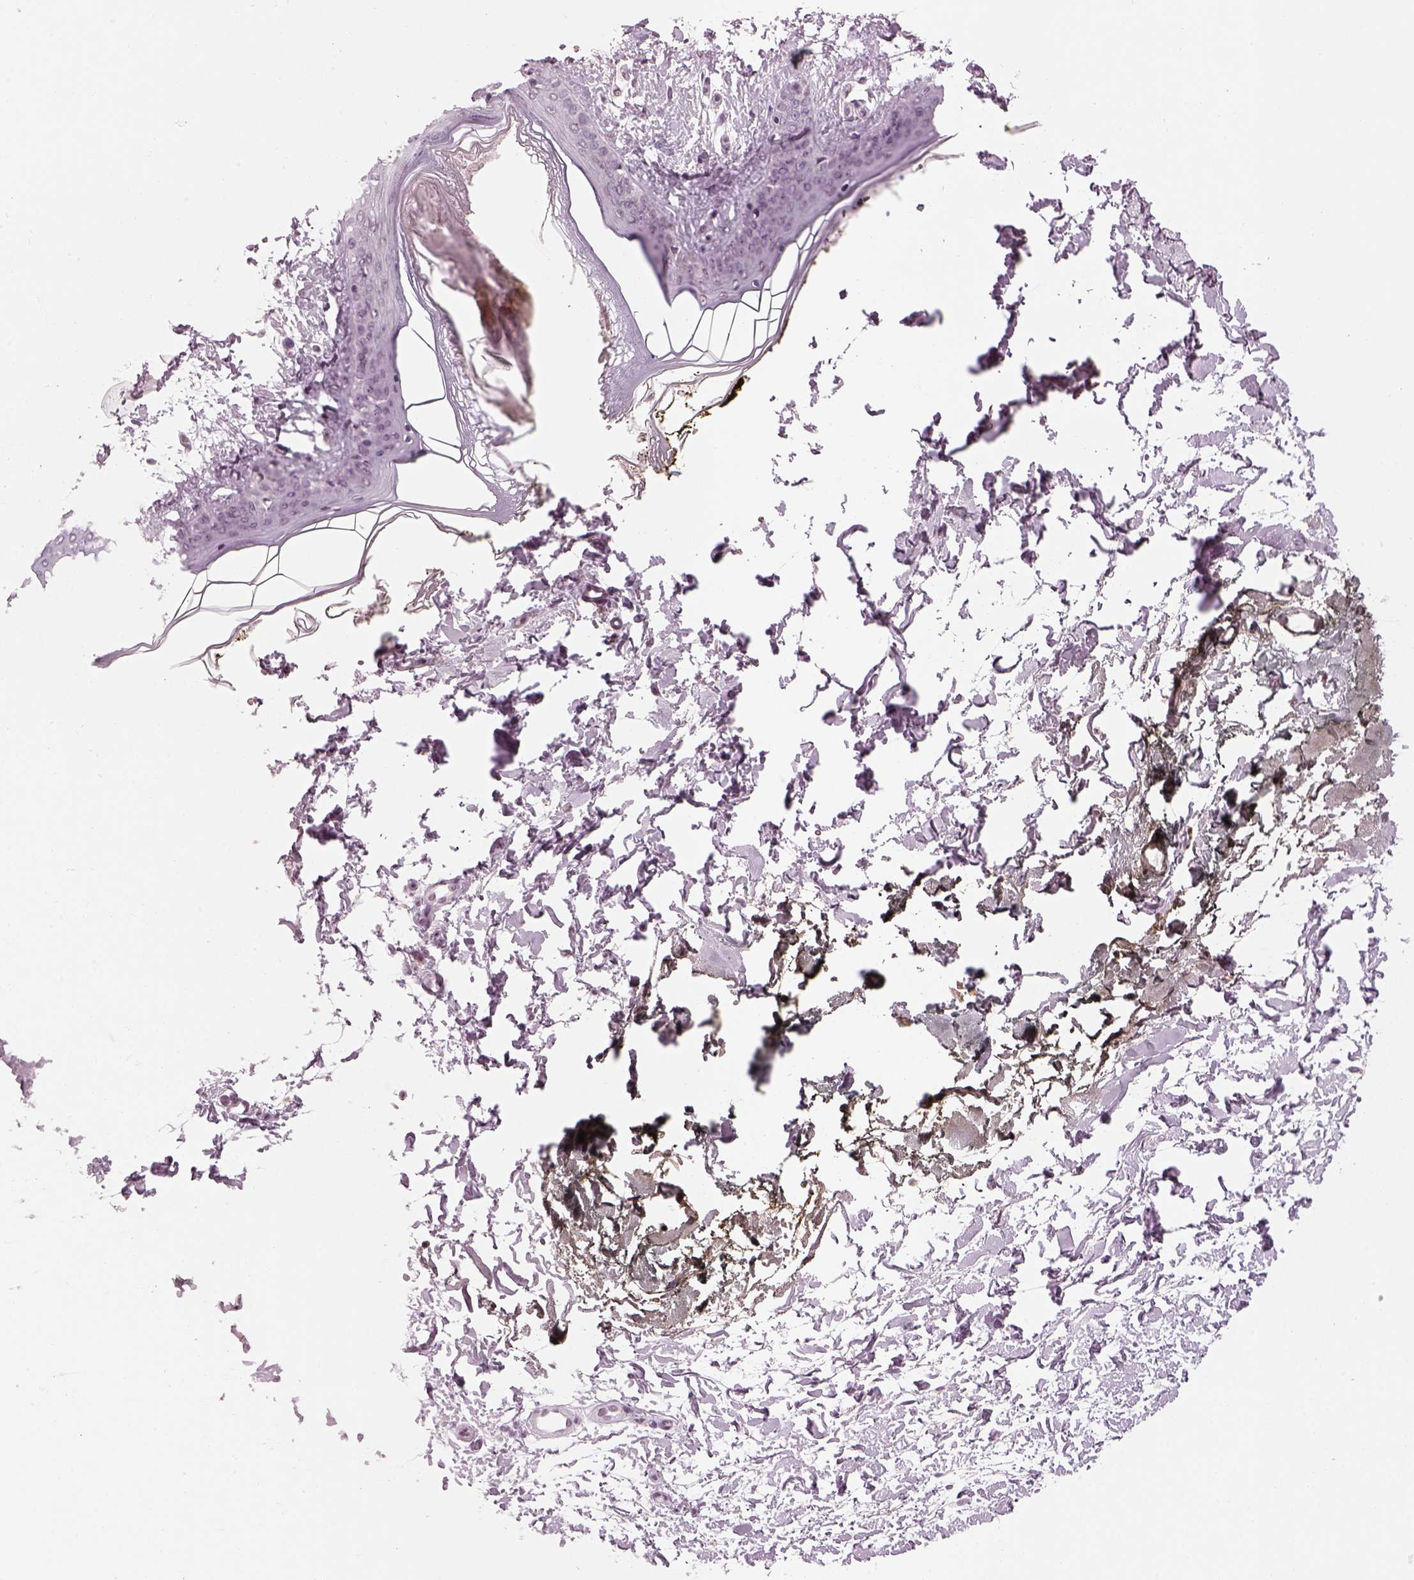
{"staining": {"intensity": "negative", "quantity": "none", "location": "none"}, "tissue": "skin", "cell_type": "Fibroblasts", "image_type": "normal", "snomed": [{"axis": "morphology", "description": "Normal tissue, NOS"}, {"axis": "topography", "description": "Skin"}], "caption": "An image of human skin is negative for staining in fibroblasts. (Brightfield microscopy of DAB (3,3'-diaminobenzidine) immunohistochemistry at high magnification).", "gene": "KCNG2", "patient": {"sex": "female", "age": 34}}